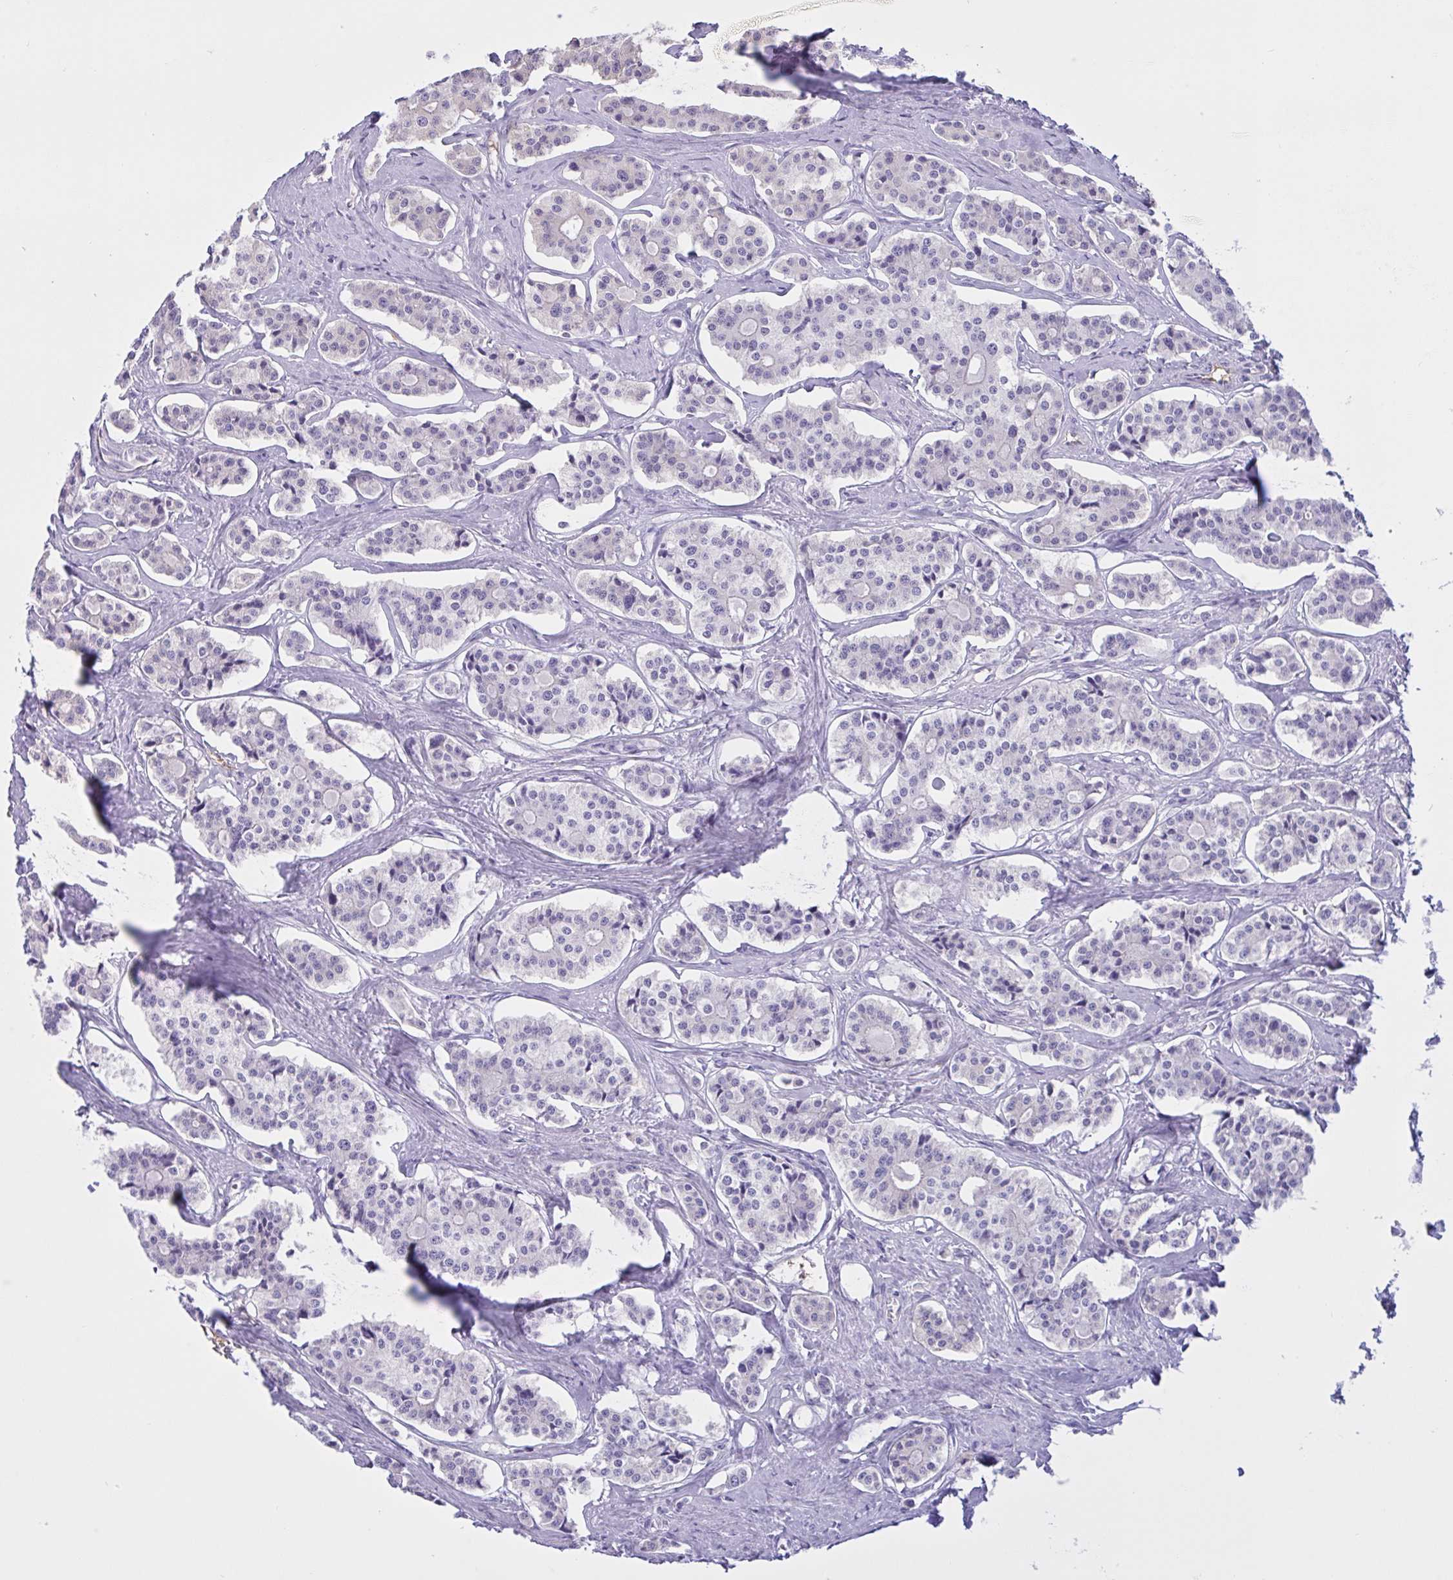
{"staining": {"intensity": "negative", "quantity": "none", "location": "none"}, "tissue": "carcinoid", "cell_type": "Tumor cells", "image_type": "cancer", "snomed": [{"axis": "morphology", "description": "Carcinoid, malignant, NOS"}, {"axis": "topography", "description": "Small intestine"}], "caption": "Tumor cells show no significant expression in carcinoid.", "gene": "LARGE2", "patient": {"sex": "male", "age": 63}}